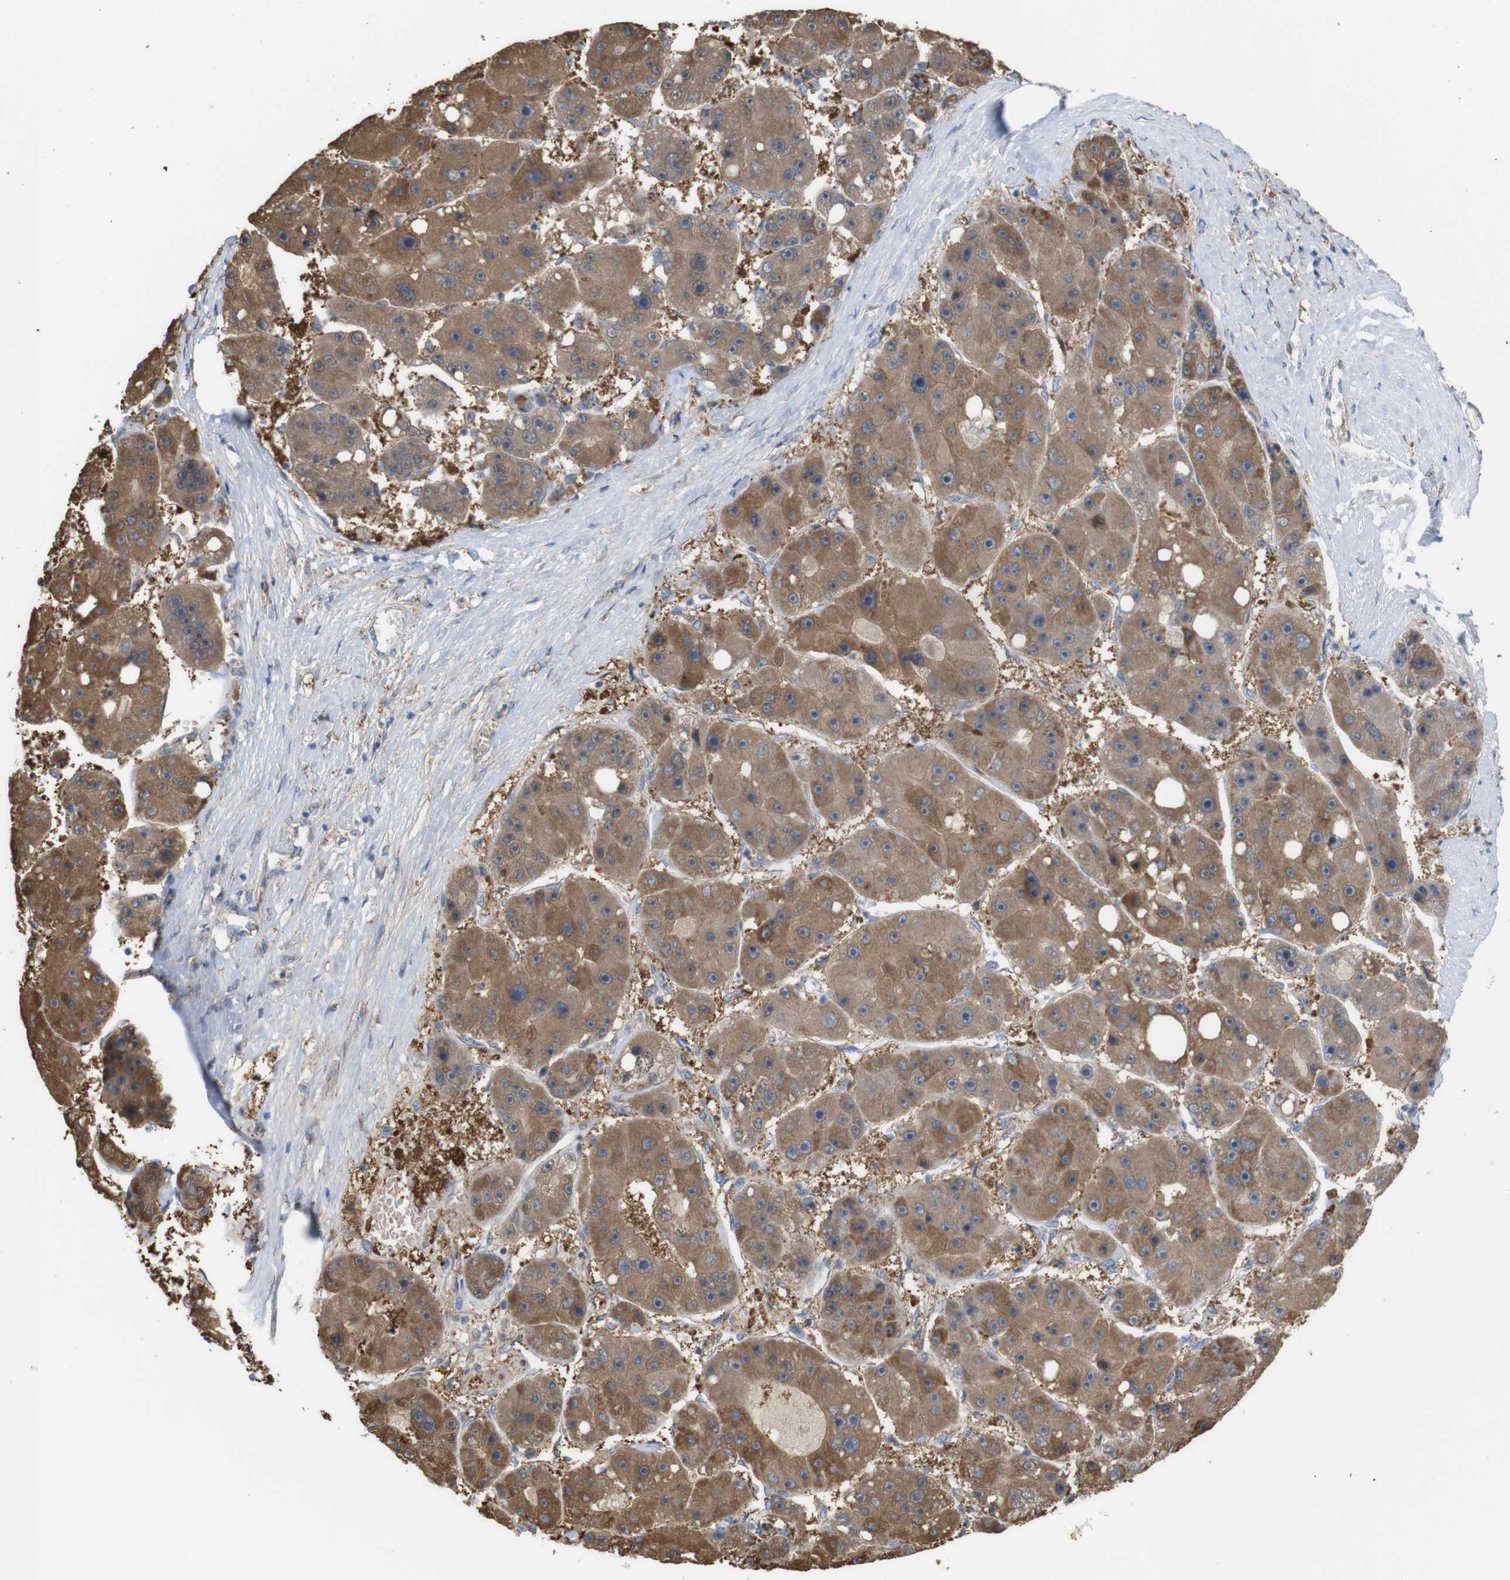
{"staining": {"intensity": "moderate", "quantity": ">75%", "location": "cytoplasmic/membranous"}, "tissue": "liver cancer", "cell_type": "Tumor cells", "image_type": "cancer", "snomed": [{"axis": "morphology", "description": "Carcinoma, Hepatocellular, NOS"}, {"axis": "topography", "description": "Liver"}], "caption": "High-magnification brightfield microscopy of liver hepatocellular carcinoma stained with DAB (3,3'-diaminobenzidine) (brown) and counterstained with hematoxylin (blue). tumor cells exhibit moderate cytoplasmic/membranous expression is seen in approximately>75% of cells.", "gene": "PTPRR", "patient": {"sex": "female", "age": 61}}